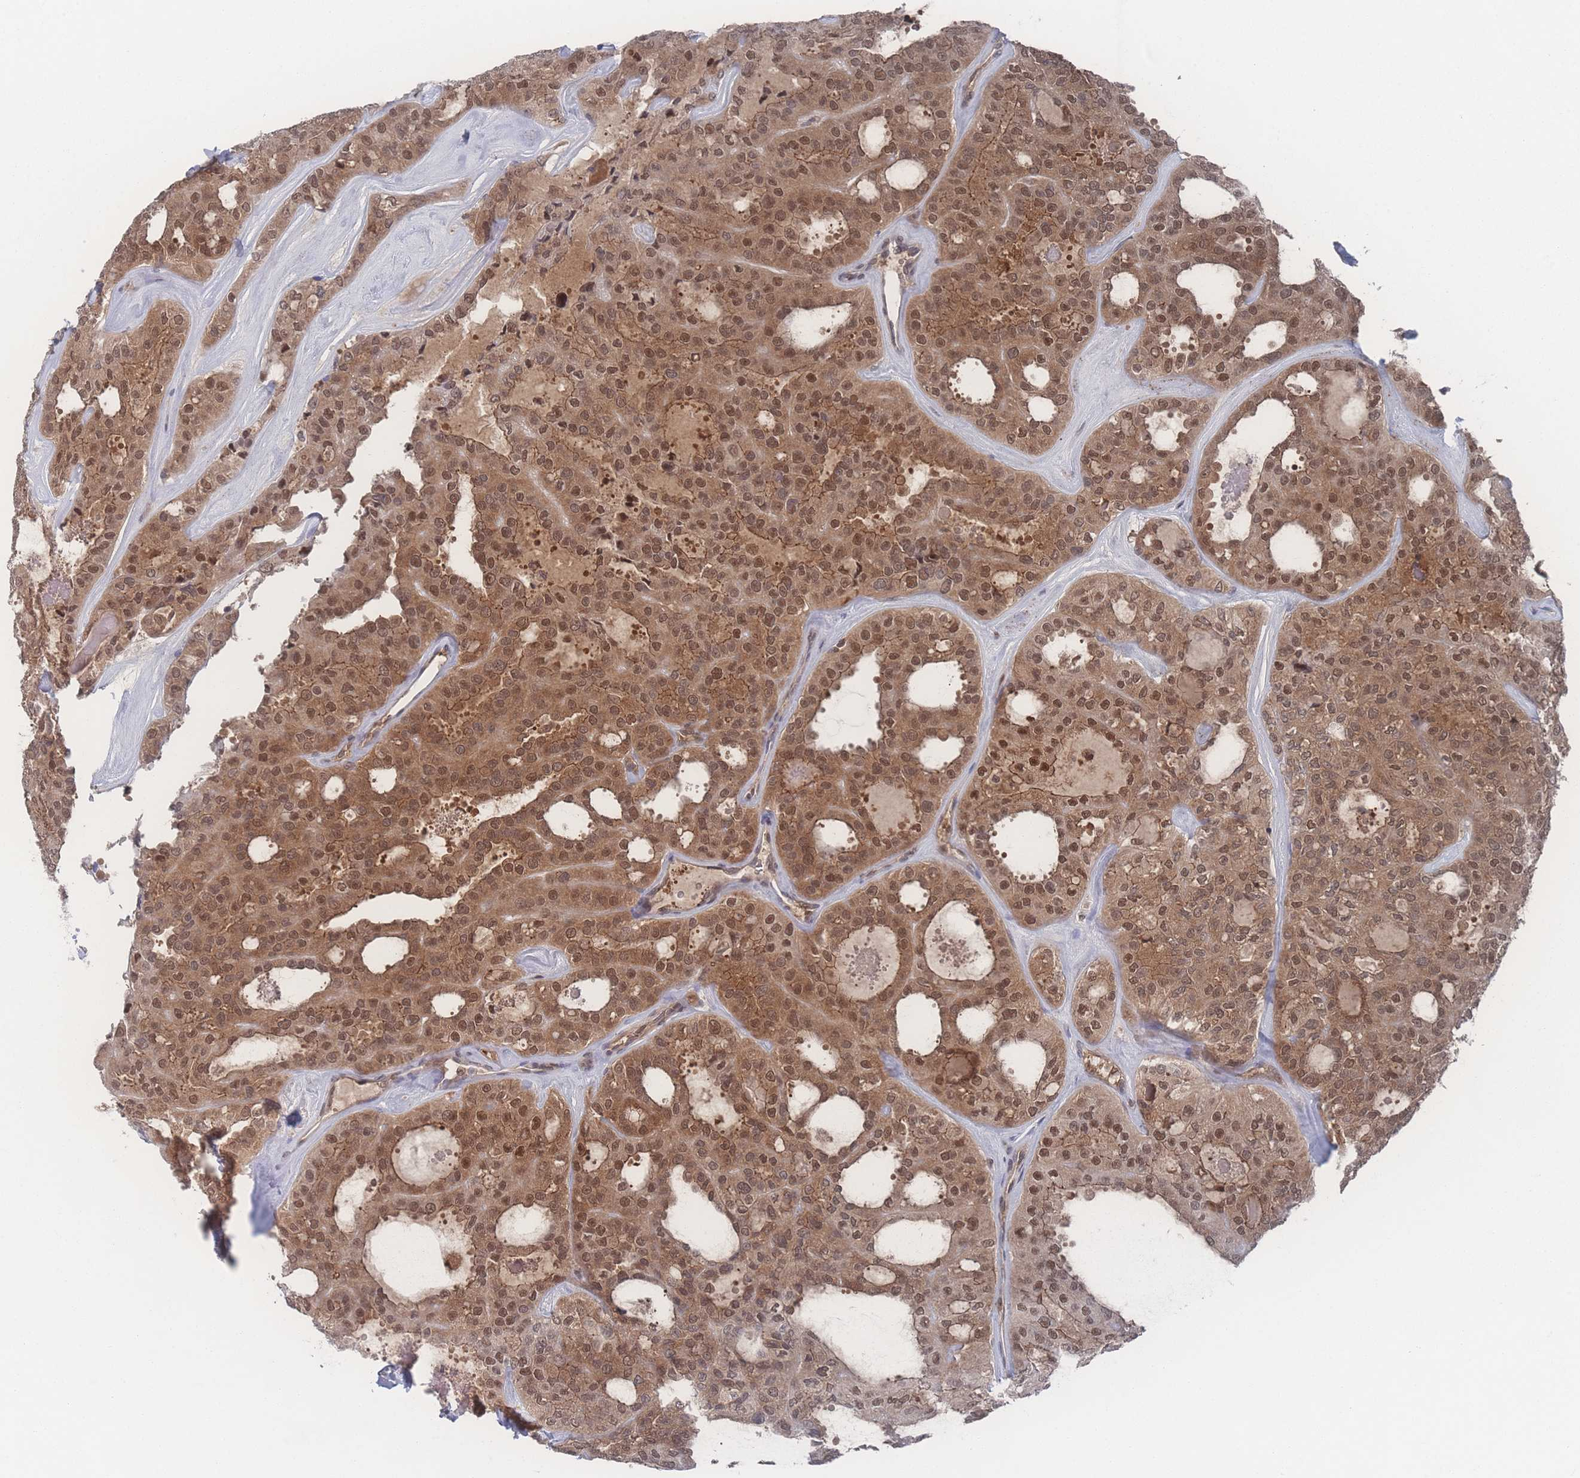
{"staining": {"intensity": "moderate", "quantity": ">75%", "location": "cytoplasmic/membranous,nuclear"}, "tissue": "thyroid cancer", "cell_type": "Tumor cells", "image_type": "cancer", "snomed": [{"axis": "morphology", "description": "Follicular adenoma carcinoma, NOS"}, {"axis": "topography", "description": "Thyroid gland"}], "caption": "Immunohistochemical staining of thyroid cancer demonstrates moderate cytoplasmic/membranous and nuclear protein staining in approximately >75% of tumor cells.", "gene": "PSMA1", "patient": {"sex": "male", "age": 75}}